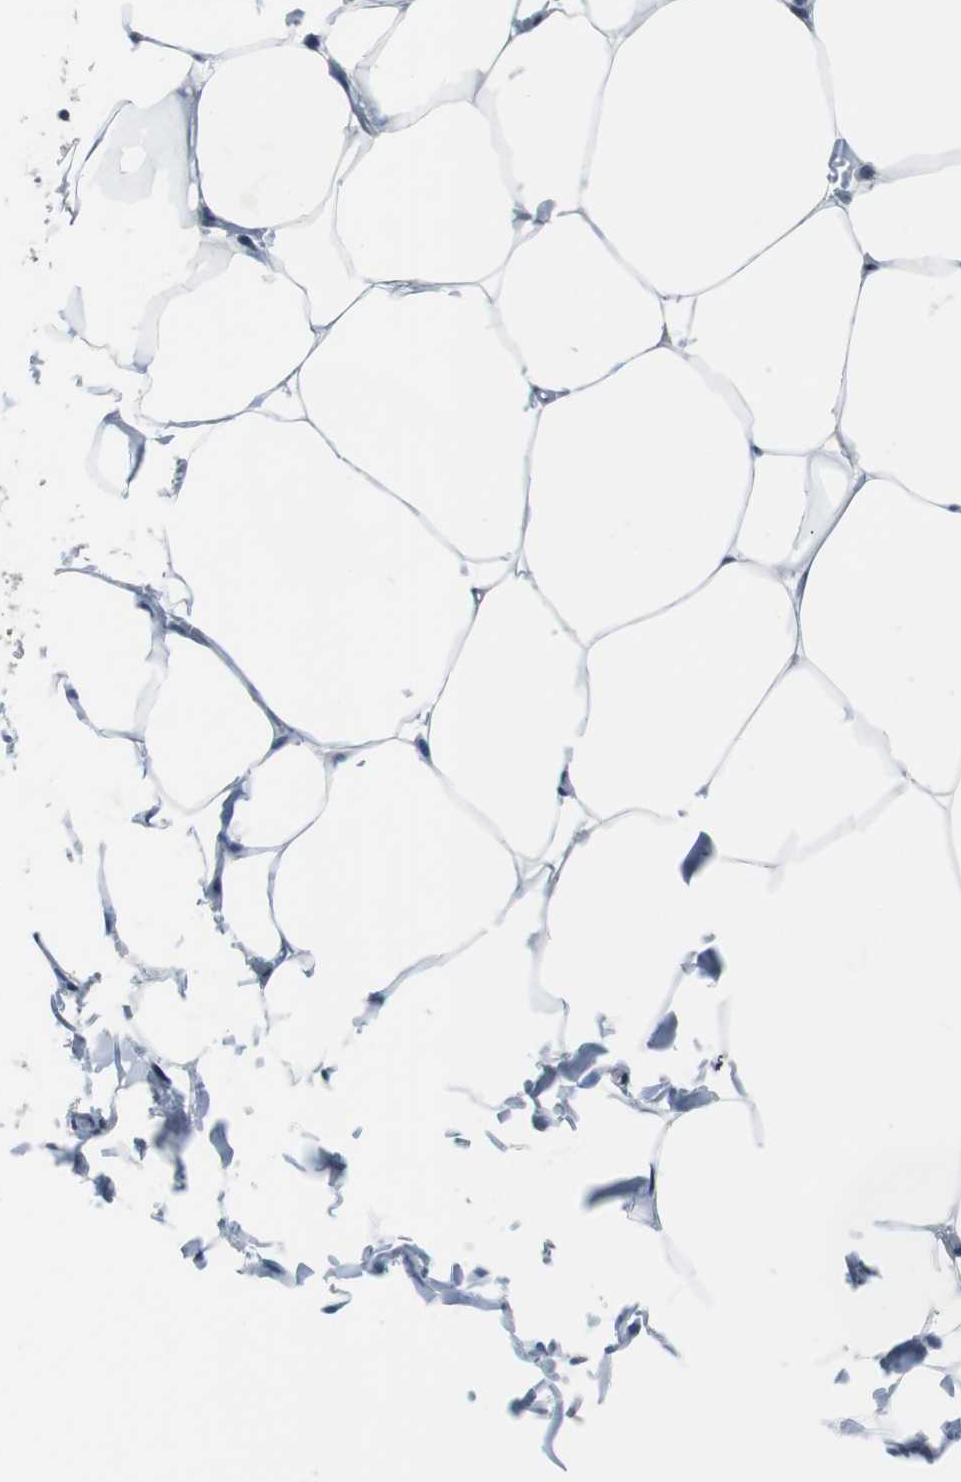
{"staining": {"intensity": "negative", "quantity": "none", "location": "none"}, "tissue": "adipose tissue", "cell_type": "Adipocytes", "image_type": "normal", "snomed": [{"axis": "morphology", "description": "Normal tissue, NOS"}, {"axis": "topography", "description": "Vascular tissue"}], "caption": "High magnification brightfield microscopy of benign adipose tissue stained with DAB (3,3'-diaminobenzidine) (brown) and counterstained with hematoxylin (blue): adipocytes show no significant expression. The staining was performed using DAB to visualize the protein expression in brown, while the nuclei were stained in blue with hematoxylin (Magnification: 20x).", "gene": "TP63", "patient": {"sex": "male", "age": 41}}